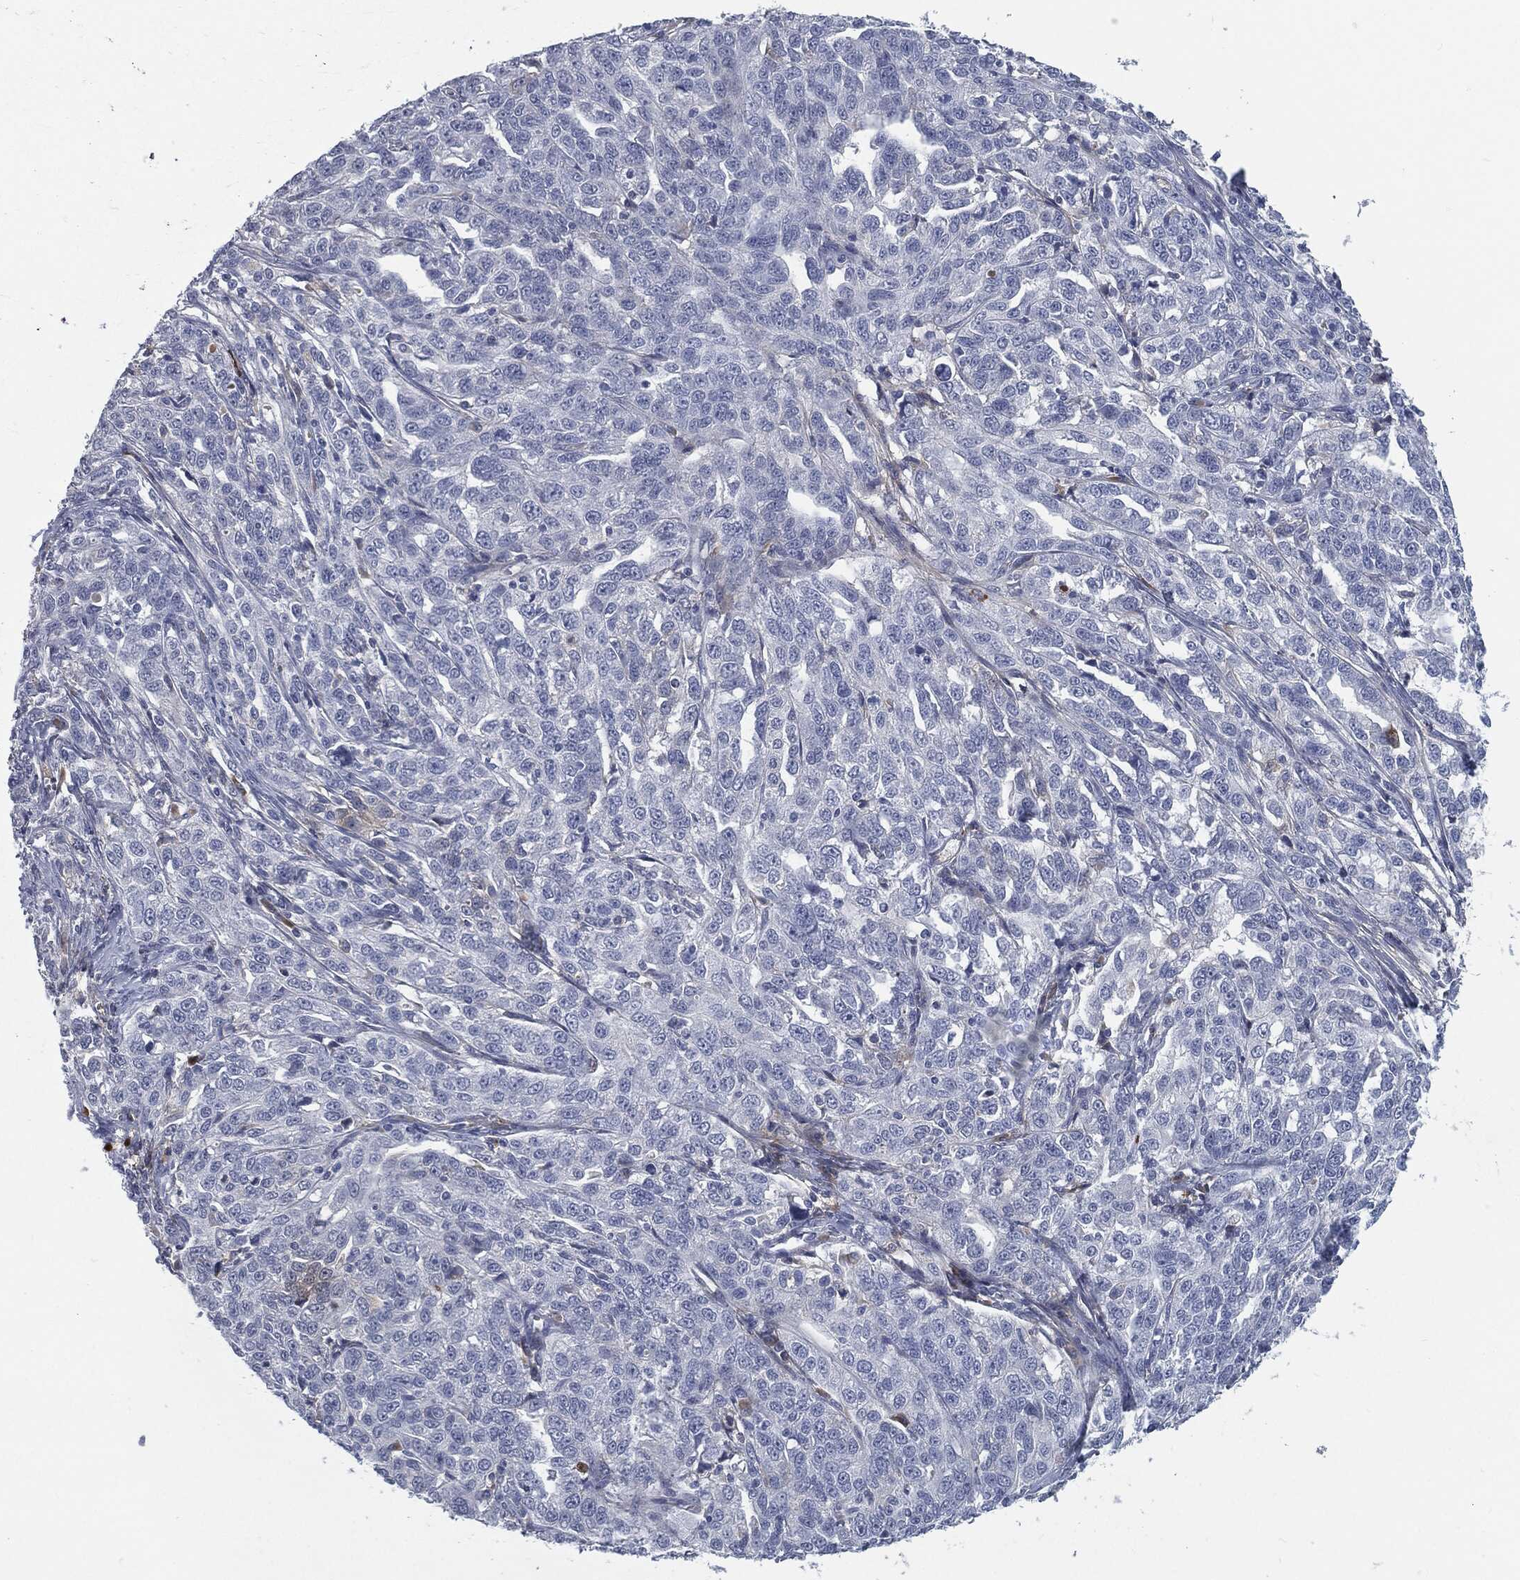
{"staining": {"intensity": "negative", "quantity": "none", "location": "none"}, "tissue": "ovarian cancer", "cell_type": "Tumor cells", "image_type": "cancer", "snomed": [{"axis": "morphology", "description": "Cystadenocarcinoma, serous, NOS"}, {"axis": "topography", "description": "Ovary"}], "caption": "There is no significant positivity in tumor cells of ovarian cancer.", "gene": "MST1", "patient": {"sex": "female", "age": 71}}